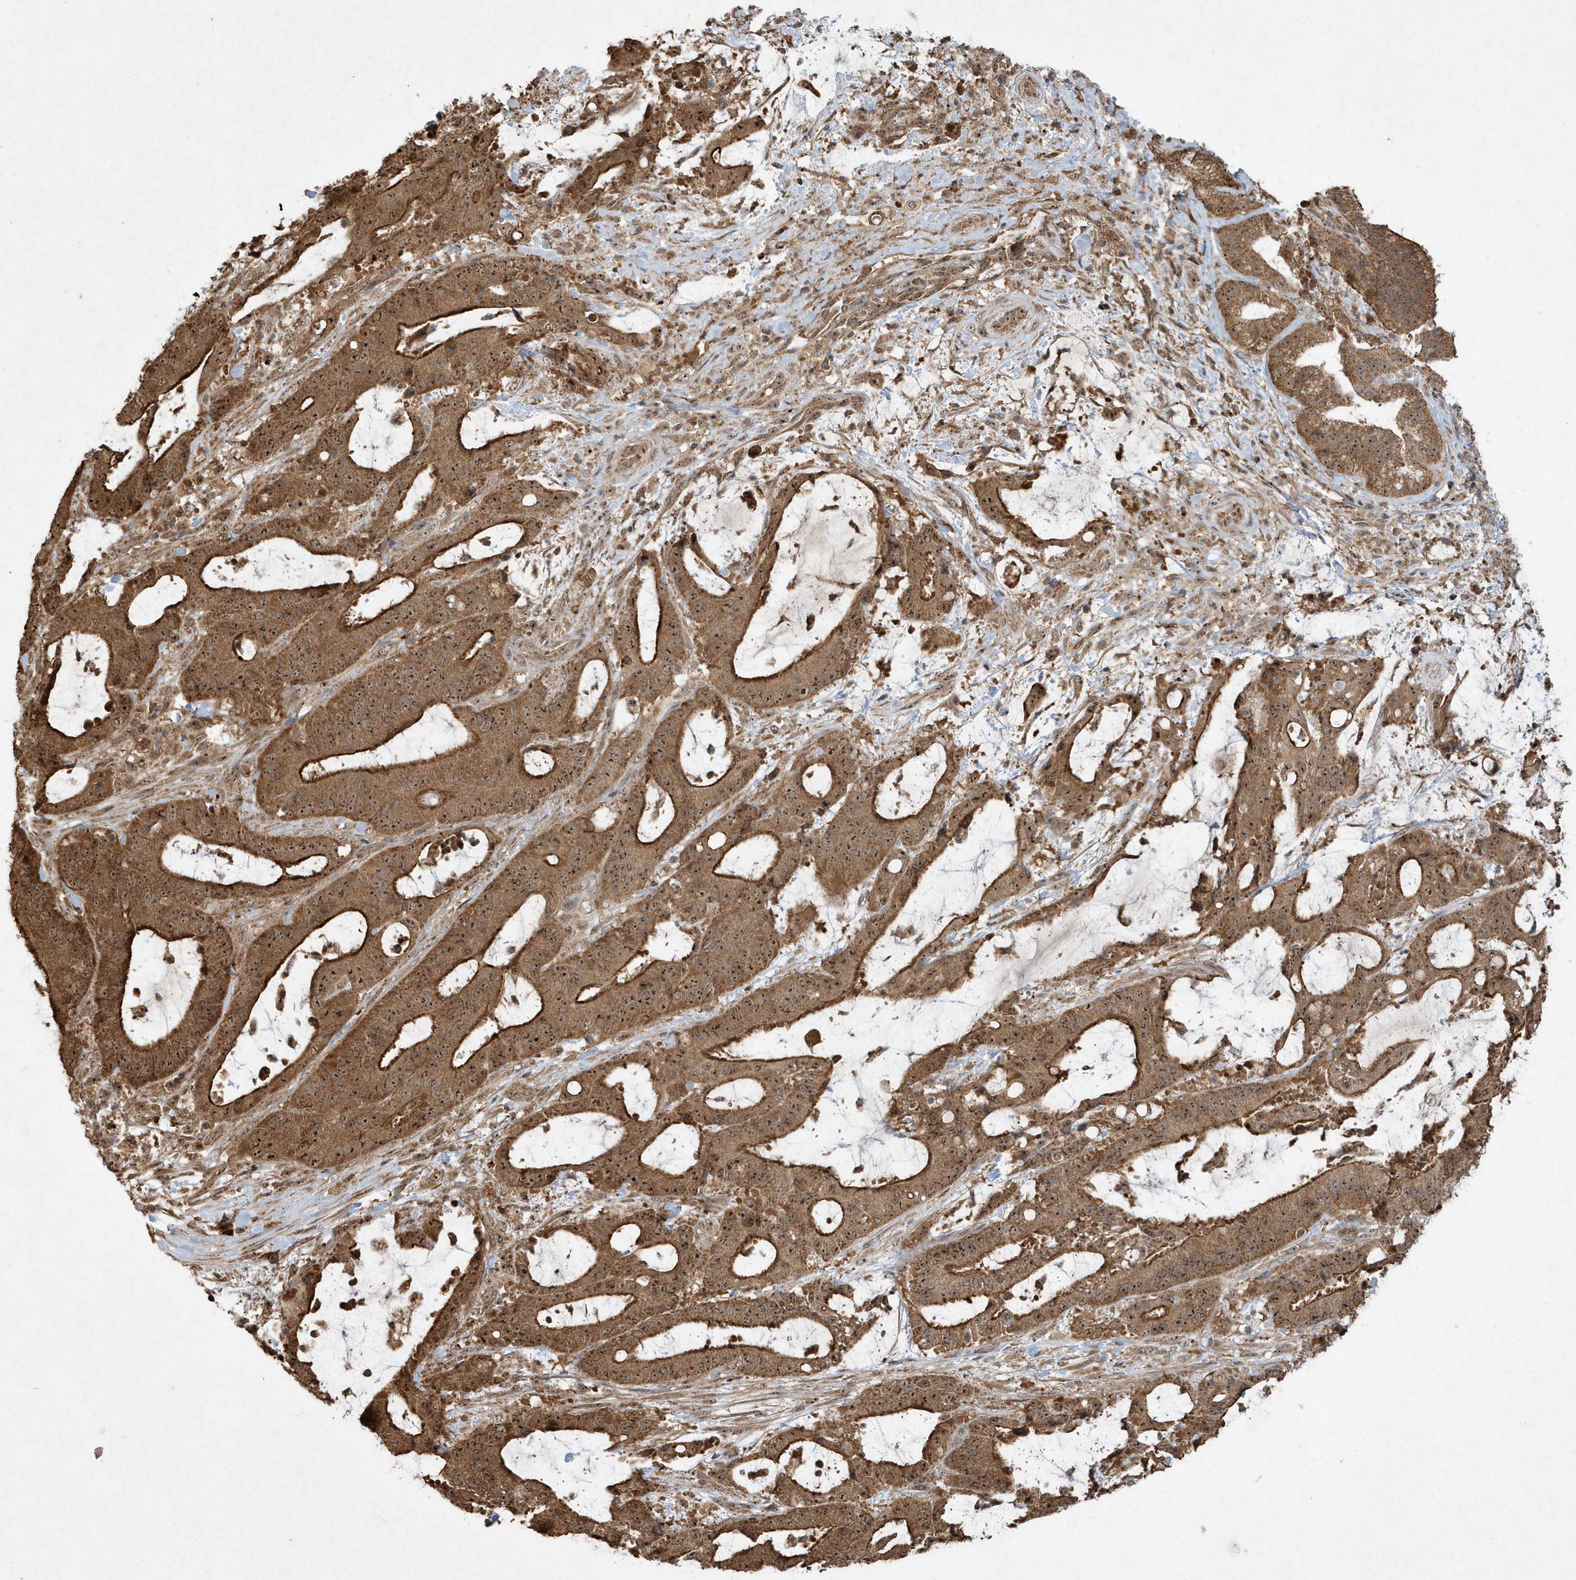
{"staining": {"intensity": "strong", "quantity": ">75%", "location": "cytoplasmic/membranous,nuclear"}, "tissue": "liver cancer", "cell_type": "Tumor cells", "image_type": "cancer", "snomed": [{"axis": "morphology", "description": "Normal tissue, NOS"}, {"axis": "morphology", "description": "Cholangiocarcinoma"}, {"axis": "topography", "description": "Liver"}, {"axis": "topography", "description": "Peripheral nerve tissue"}], "caption": "Liver cholangiocarcinoma was stained to show a protein in brown. There is high levels of strong cytoplasmic/membranous and nuclear expression in approximately >75% of tumor cells.", "gene": "ABCB9", "patient": {"sex": "female", "age": 73}}